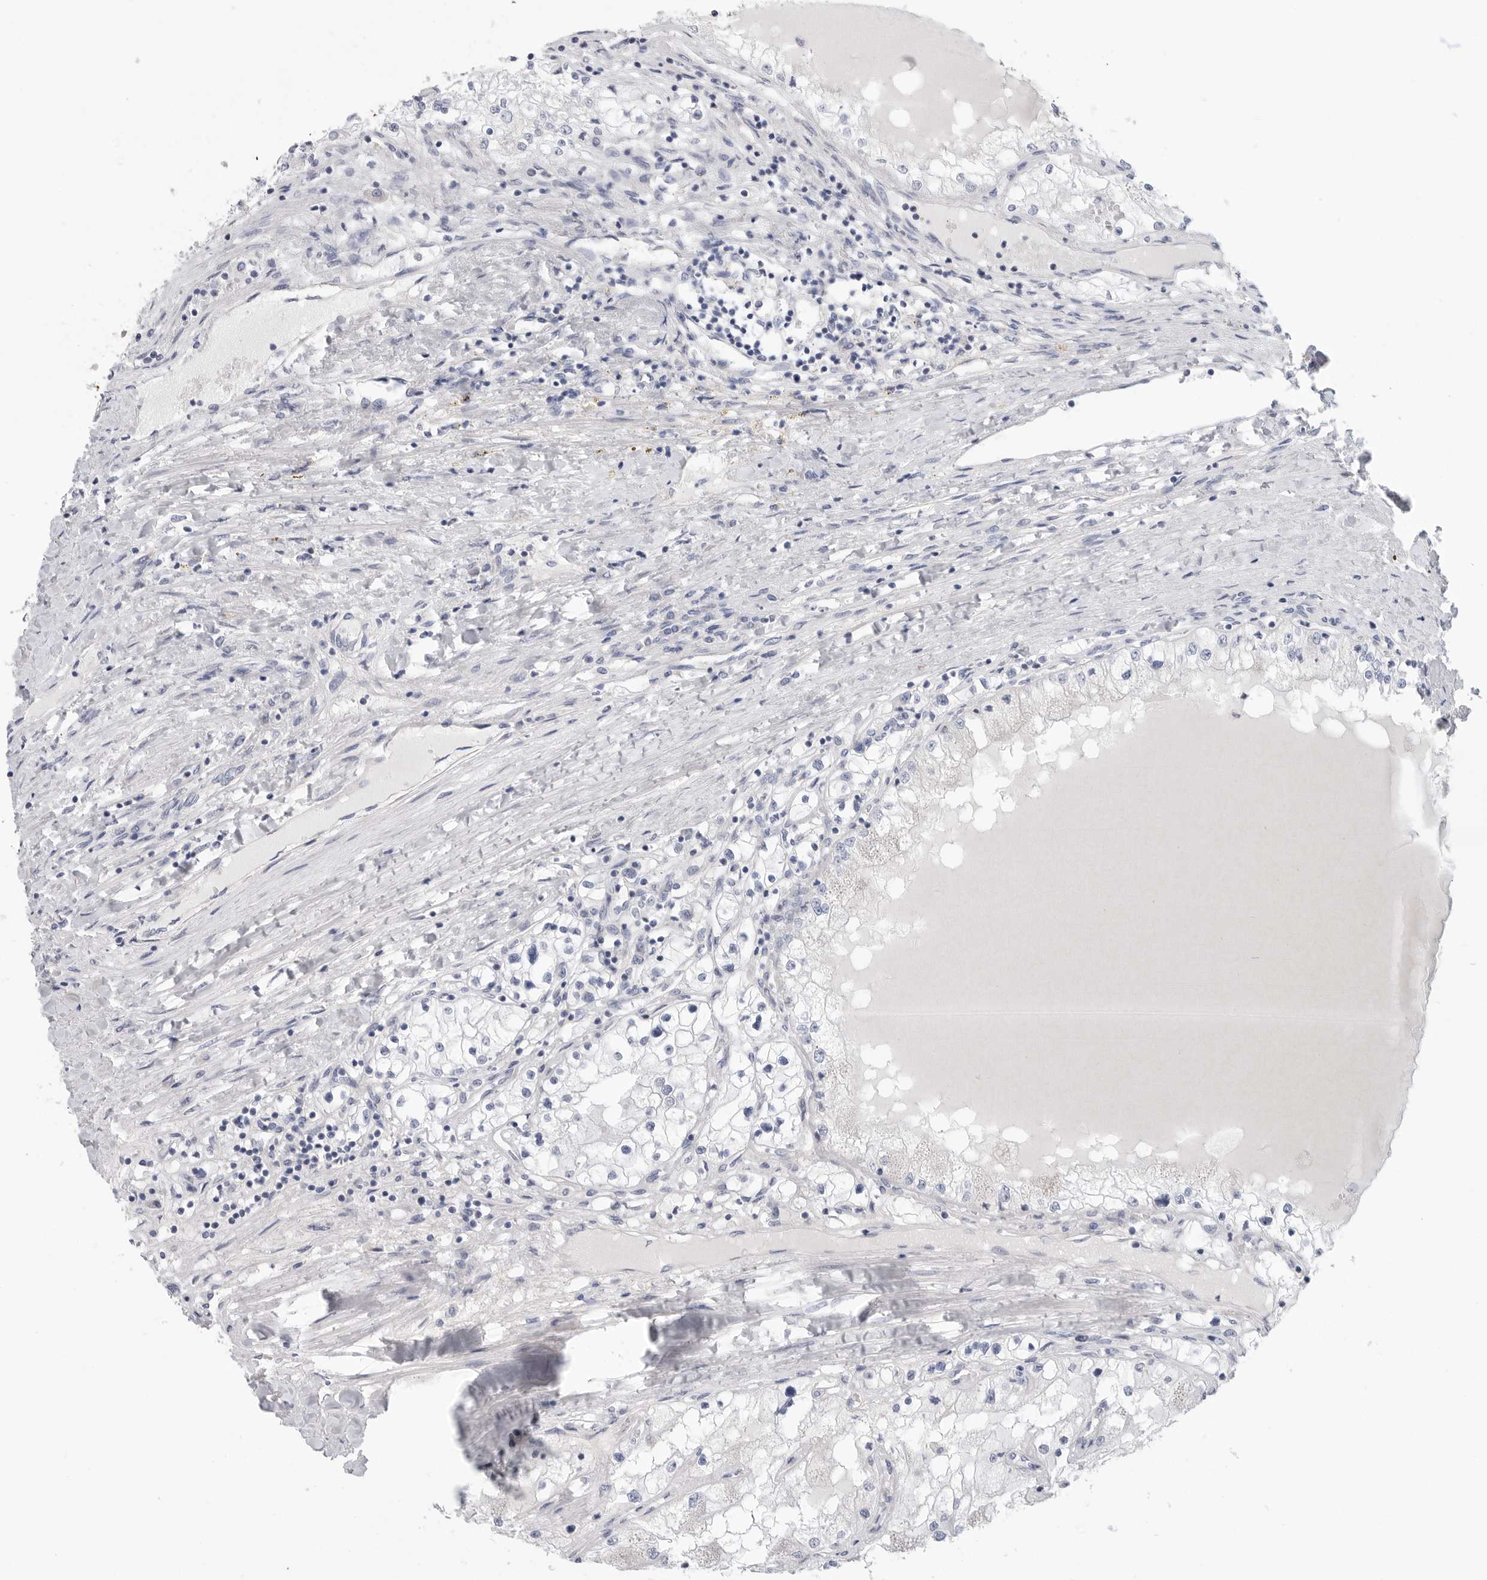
{"staining": {"intensity": "negative", "quantity": "none", "location": "none"}, "tissue": "renal cancer", "cell_type": "Tumor cells", "image_type": "cancer", "snomed": [{"axis": "morphology", "description": "Adenocarcinoma, NOS"}, {"axis": "topography", "description": "Kidney"}], "caption": "High magnification brightfield microscopy of adenocarcinoma (renal) stained with DAB (3,3'-diaminobenzidine) (brown) and counterstained with hematoxylin (blue): tumor cells show no significant staining.", "gene": "MTFR1L", "patient": {"sex": "male", "age": 68}}